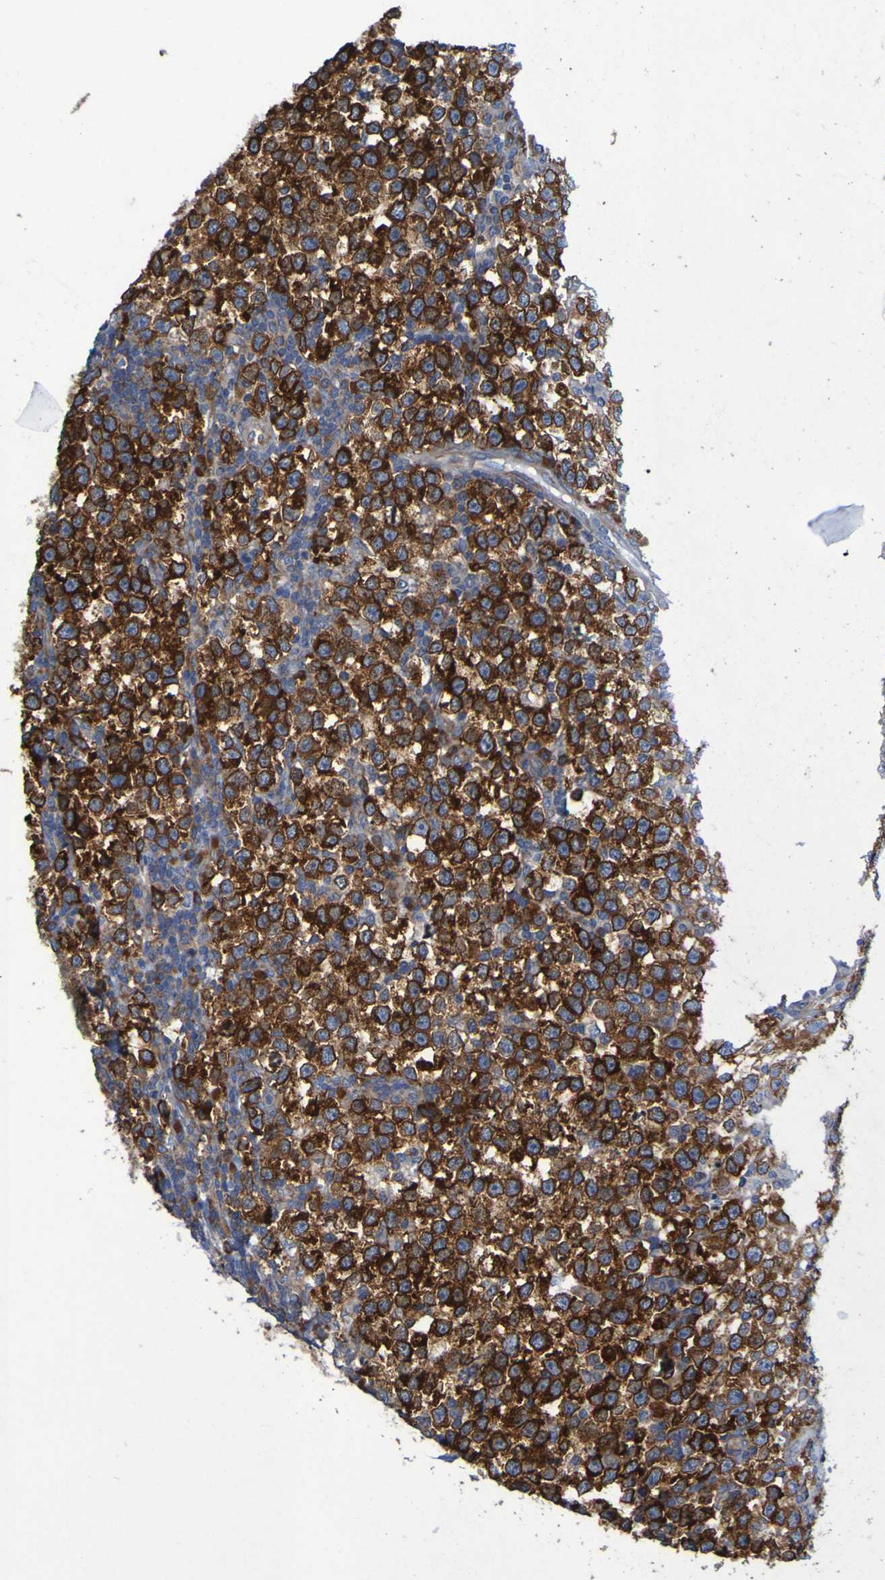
{"staining": {"intensity": "strong", "quantity": ">75%", "location": "cytoplasmic/membranous"}, "tissue": "testis cancer", "cell_type": "Tumor cells", "image_type": "cancer", "snomed": [{"axis": "morphology", "description": "Seminoma, NOS"}, {"axis": "topography", "description": "Testis"}], "caption": "Protein expression analysis of human seminoma (testis) reveals strong cytoplasmic/membranous staining in about >75% of tumor cells. (IHC, brightfield microscopy, high magnification).", "gene": "FKBP3", "patient": {"sex": "male", "age": 43}}